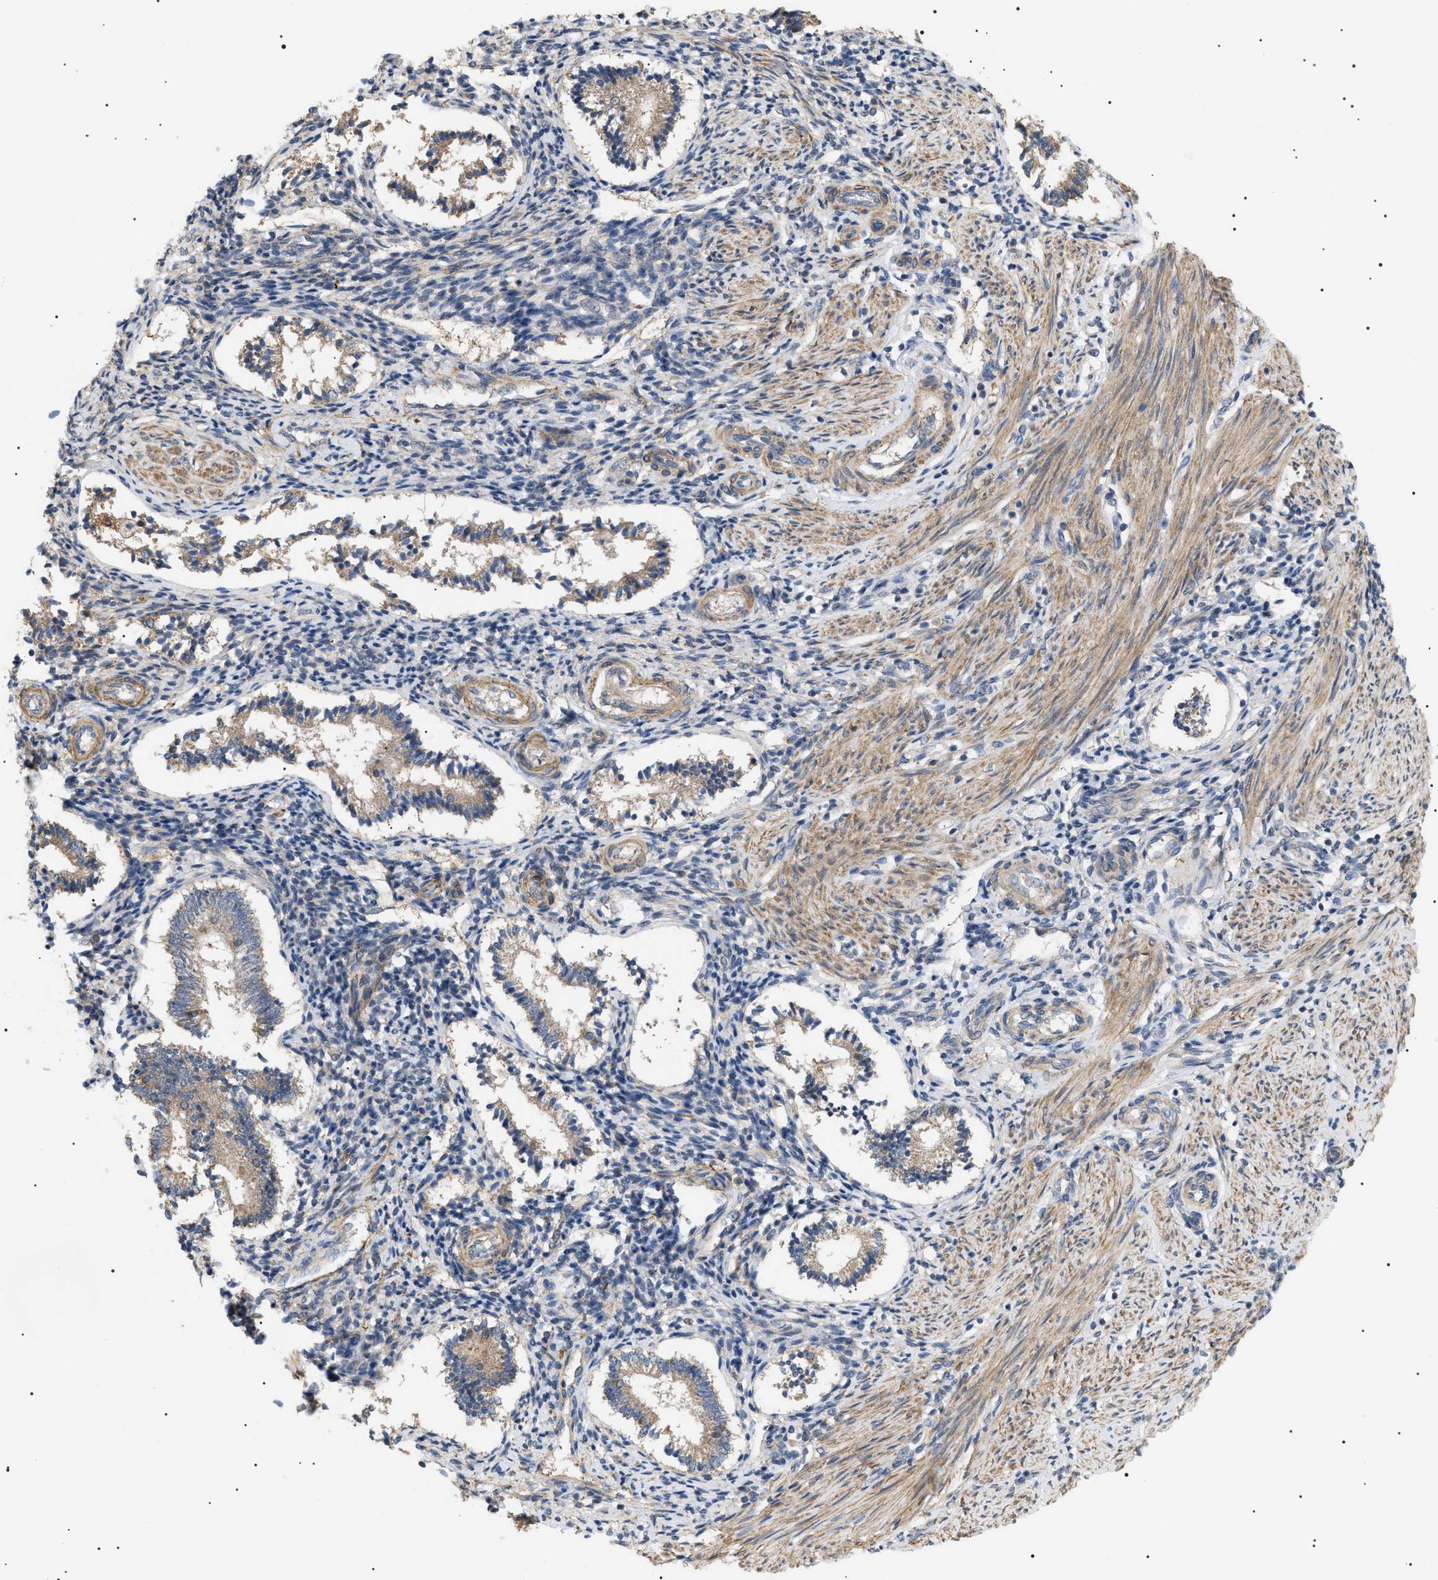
{"staining": {"intensity": "weak", "quantity": "25%-75%", "location": "cytoplasmic/membranous"}, "tissue": "endometrium", "cell_type": "Cells in endometrial stroma", "image_type": "normal", "snomed": [{"axis": "morphology", "description": "Normal tissue, NOS"}, {"axis": "topography", "description": "Endometrium"}], "caption": "DAB immunohistochemical staining of unremarkable endometrium exhibits weak cytoplasmic/membranous protein staining in about 25%-75% of cells in endometrial stroma.", "gene": "IRS2", "patient": {"sex": "female", "age": 42}}